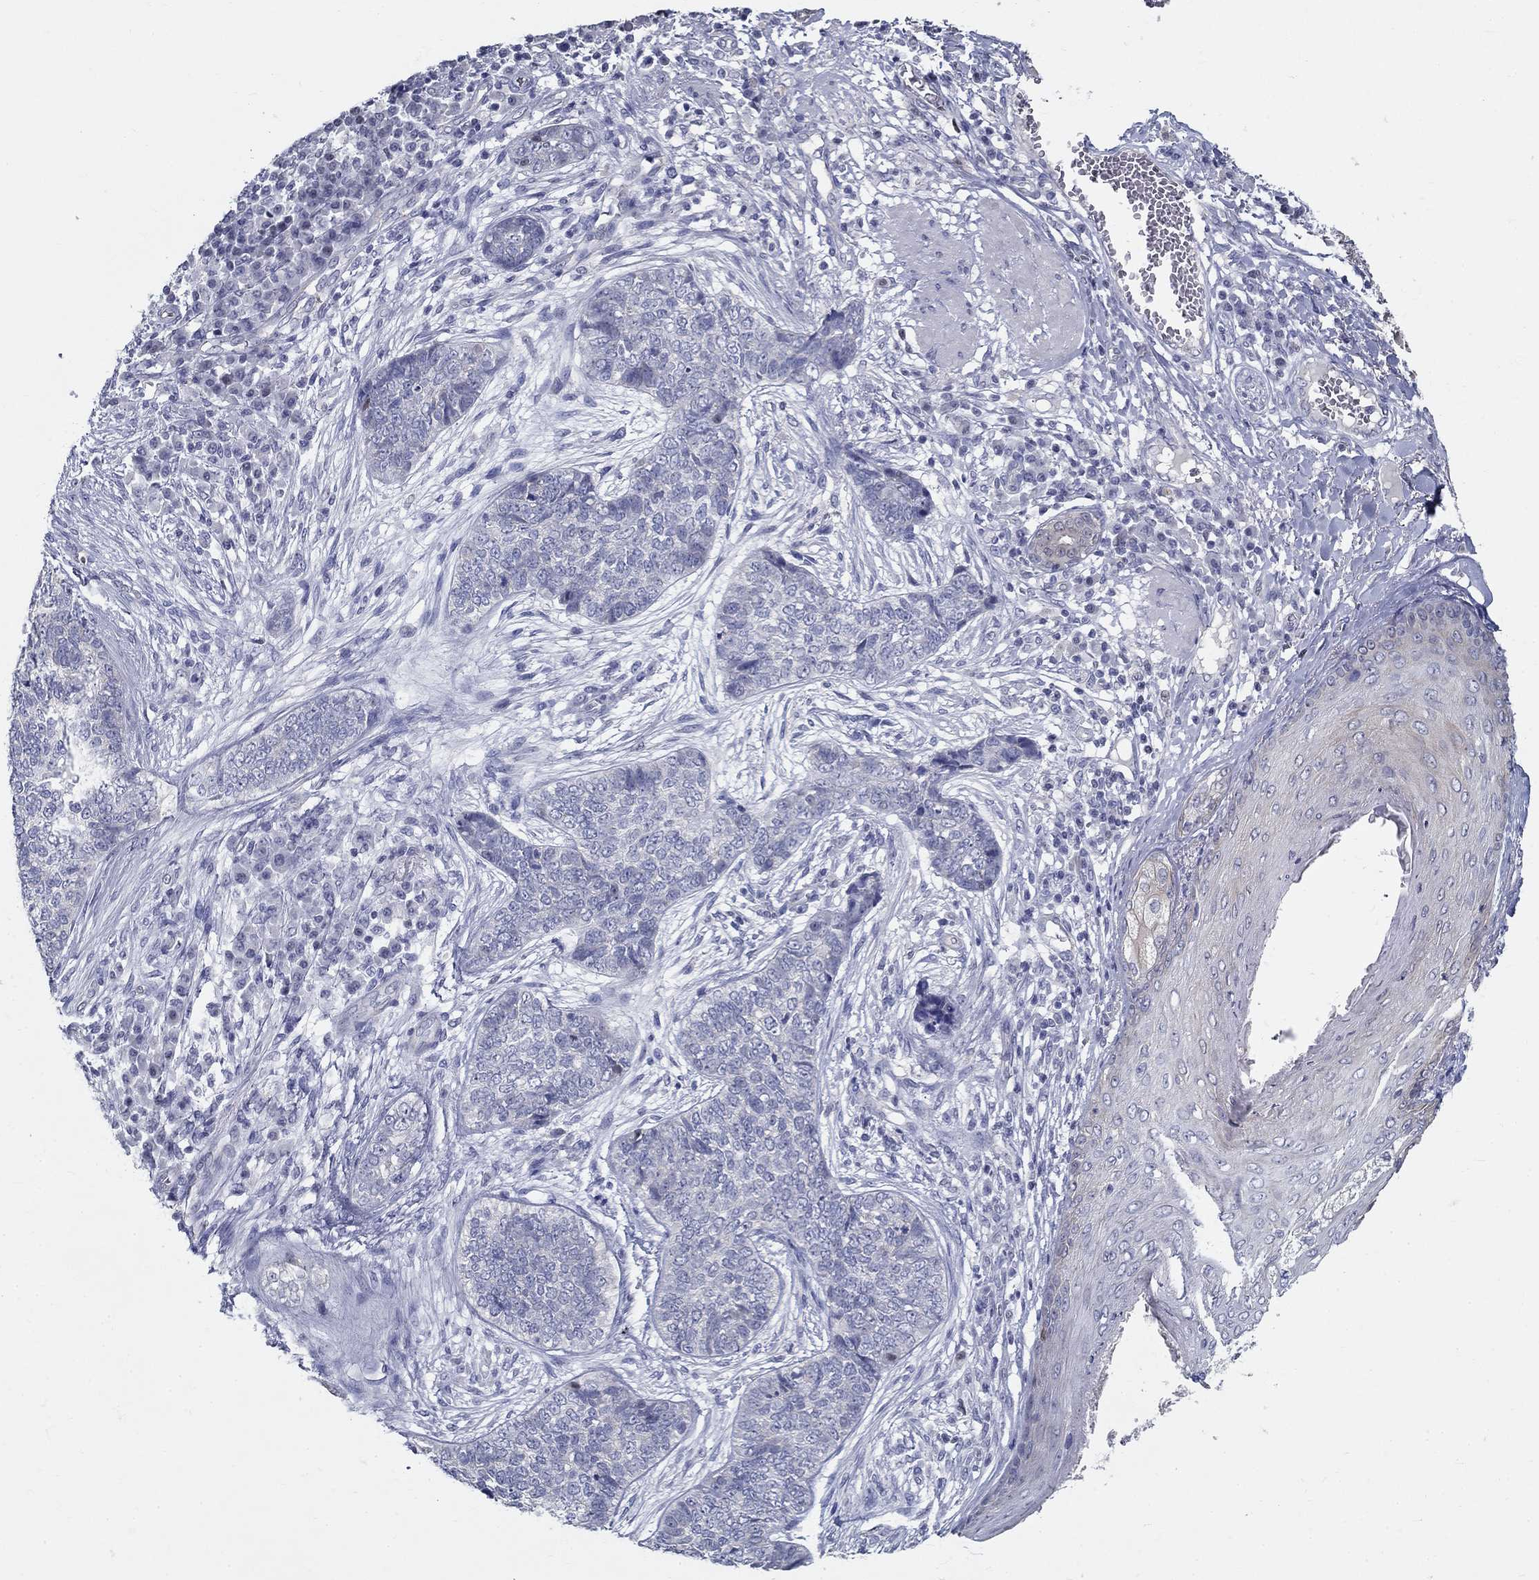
{"staining": {"intensity": "negative", "quantity": "none", "location": "none"}, "tissue": "skin cancer", "cell_type": "Tumor cells", "image_type": "cancer", "snomed": [{"axis": "morphology", "description": "Basal cell carcinoma"}, {"axis": "topography", "description": "Skin"}], "caption": "DAB immunohistochemical staining of human basal cell carcinoma (skin) shows no significant expression in tumor cells. (IHC, brightfield microscopy, high magnification).", "gene": "GUCA1A", "patient": {"sex": "female", "age": 69}}